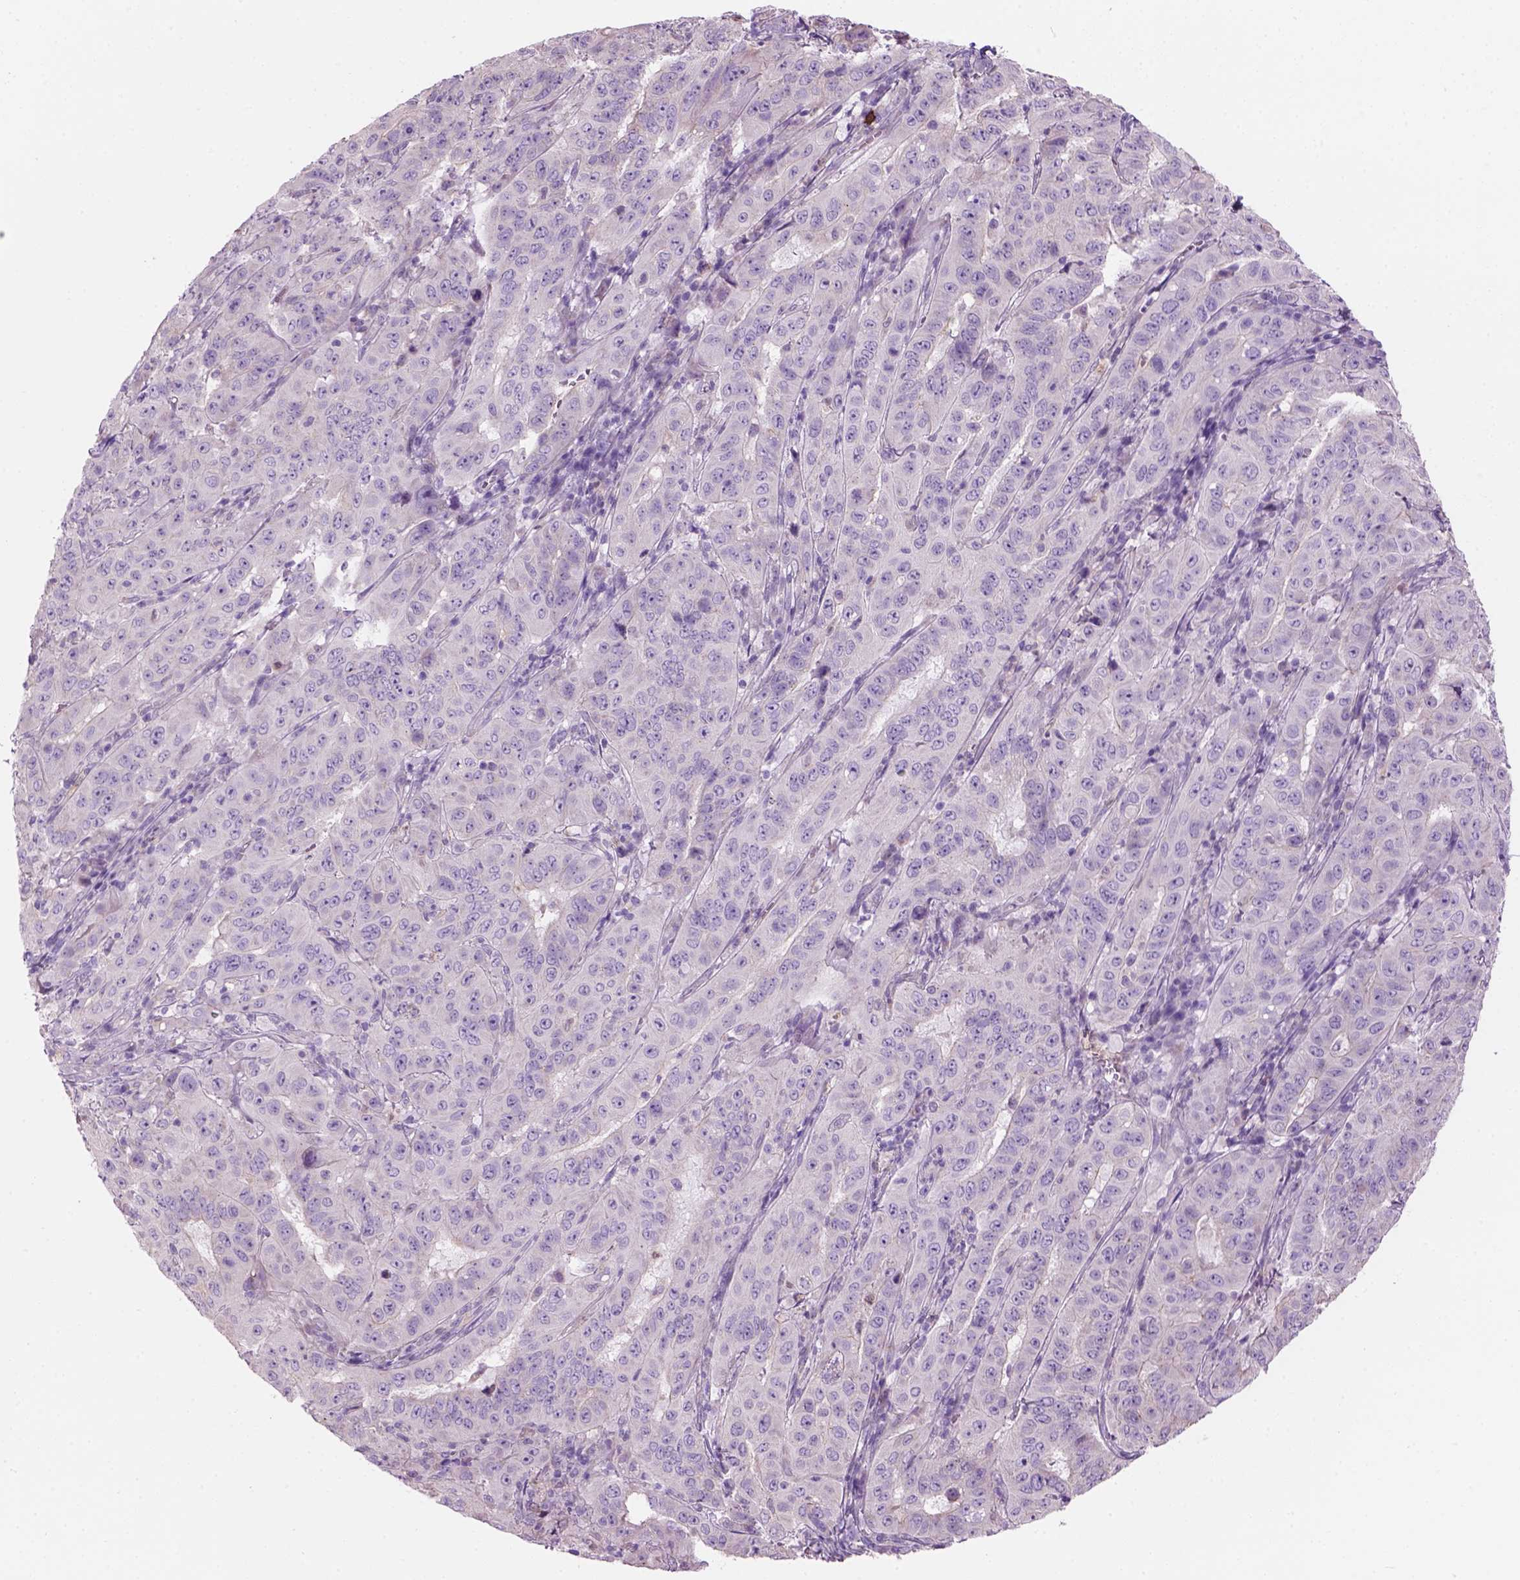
{"staining": {"intensity": "negative", "quantity": "none", "location": "none"}, "tissue": "pancreatic cancer", "cell_type": "Tumor cells", "image_type": "cancer", "snomed": [{"axis": "morphology", "description": "Adenocarcinoma, NOS"}, {"axis": "topography", "description": "Pancreas"}], "caption": "A photomicrograph of pancreatic adenocarcinoma stained for a protein demonstrates no brown staining in tumor cells.", "gene": "CD84", "patient": {"sex": "male", "age": 63}}